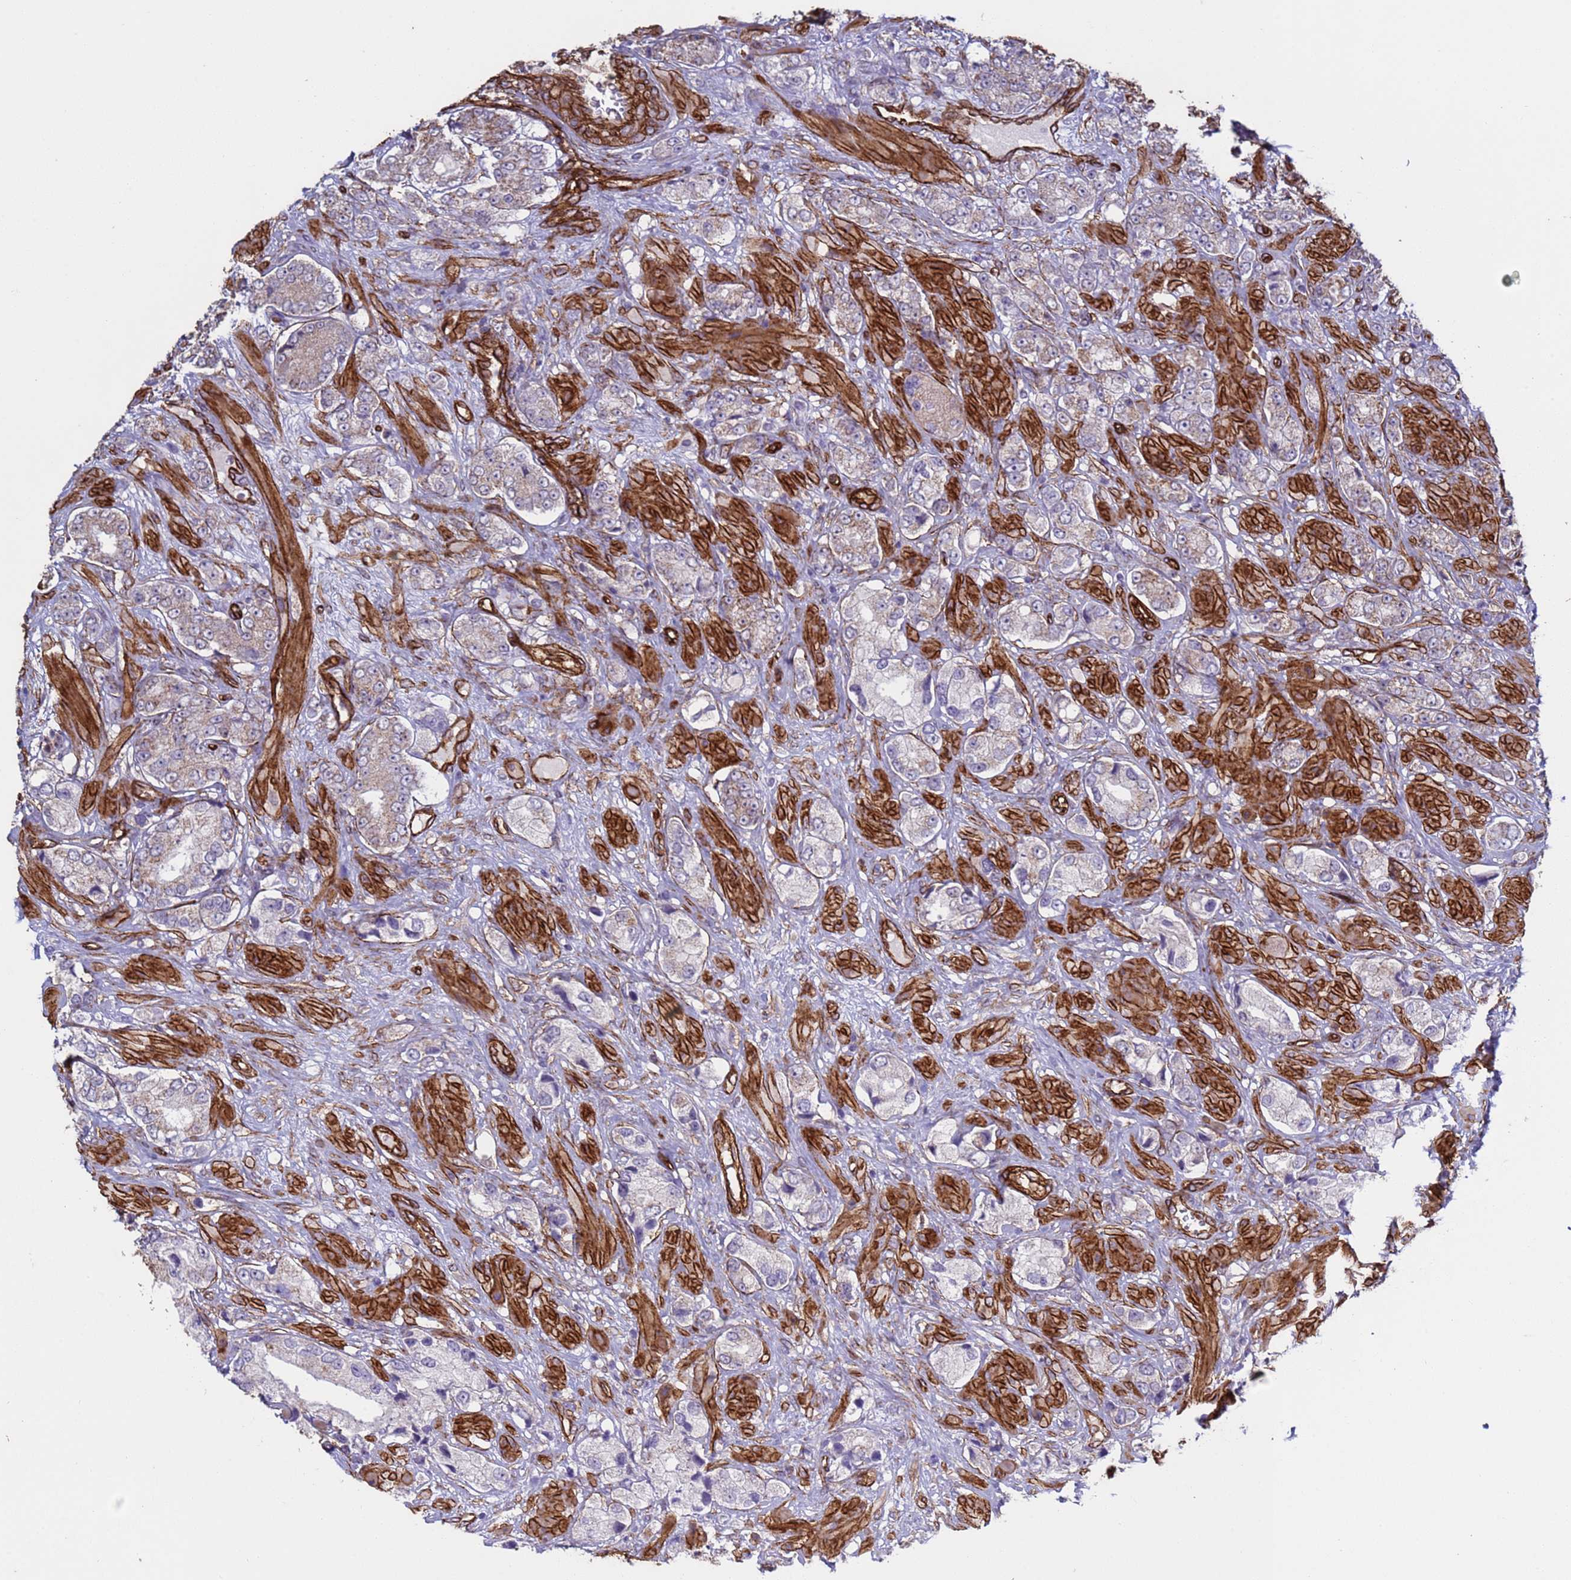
{"staining": {"intensity": "weak", "quantity": "<25%", "location": "cytoplasmic/membranous"}, "tissue": "prostate cancer", "cell_type": "Tumor cells", "image_type": "cancer", "snomed": [{"axis": "morphology", "description": "Adenocarcinoma, High grade"}, {"axis": "topography", "description": "Prostate and seminal vesicle, NOS"}], "caption": "Tumor cells are negative for brown protein staining in prostate adenocarcinoma (high-grade).", "gene": "GASK1A", "patient": {"sex": "male", "age": 64}}